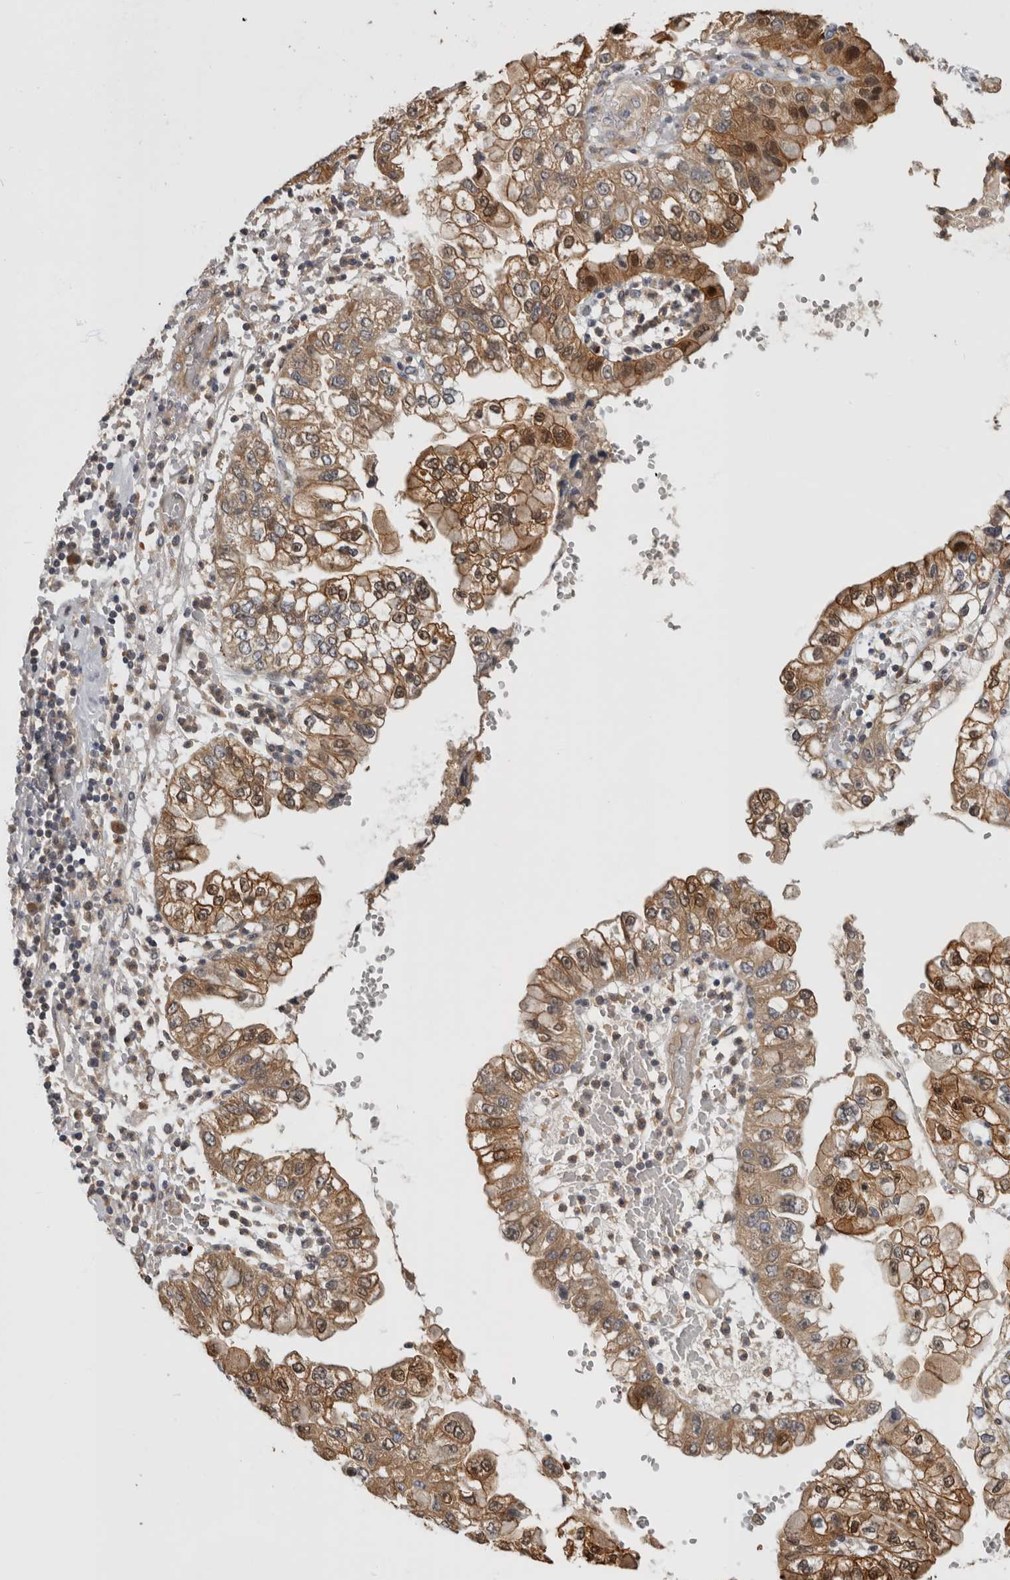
{"staining": {"intensity": "moderate", "quantity": ">75%", "location": "cytoplasmic/membranous,nuclear"}, "tissue": "liver cancer", "cell_type": "Tumor cells", "image_type": "cancer", "snomed": [{"axis": "morphology", "description": "Cholangiocarcinoma"}, {"axis": "topography", "description": "Liver"}], "caption": "Protein expression analysis of human liver cancer reveals moderate cytoplasmic/membranous and nuclear expression in about >75% of tumor cells.", "gene": "PGM1", "patient": {"sex": "female", "age": 79}}